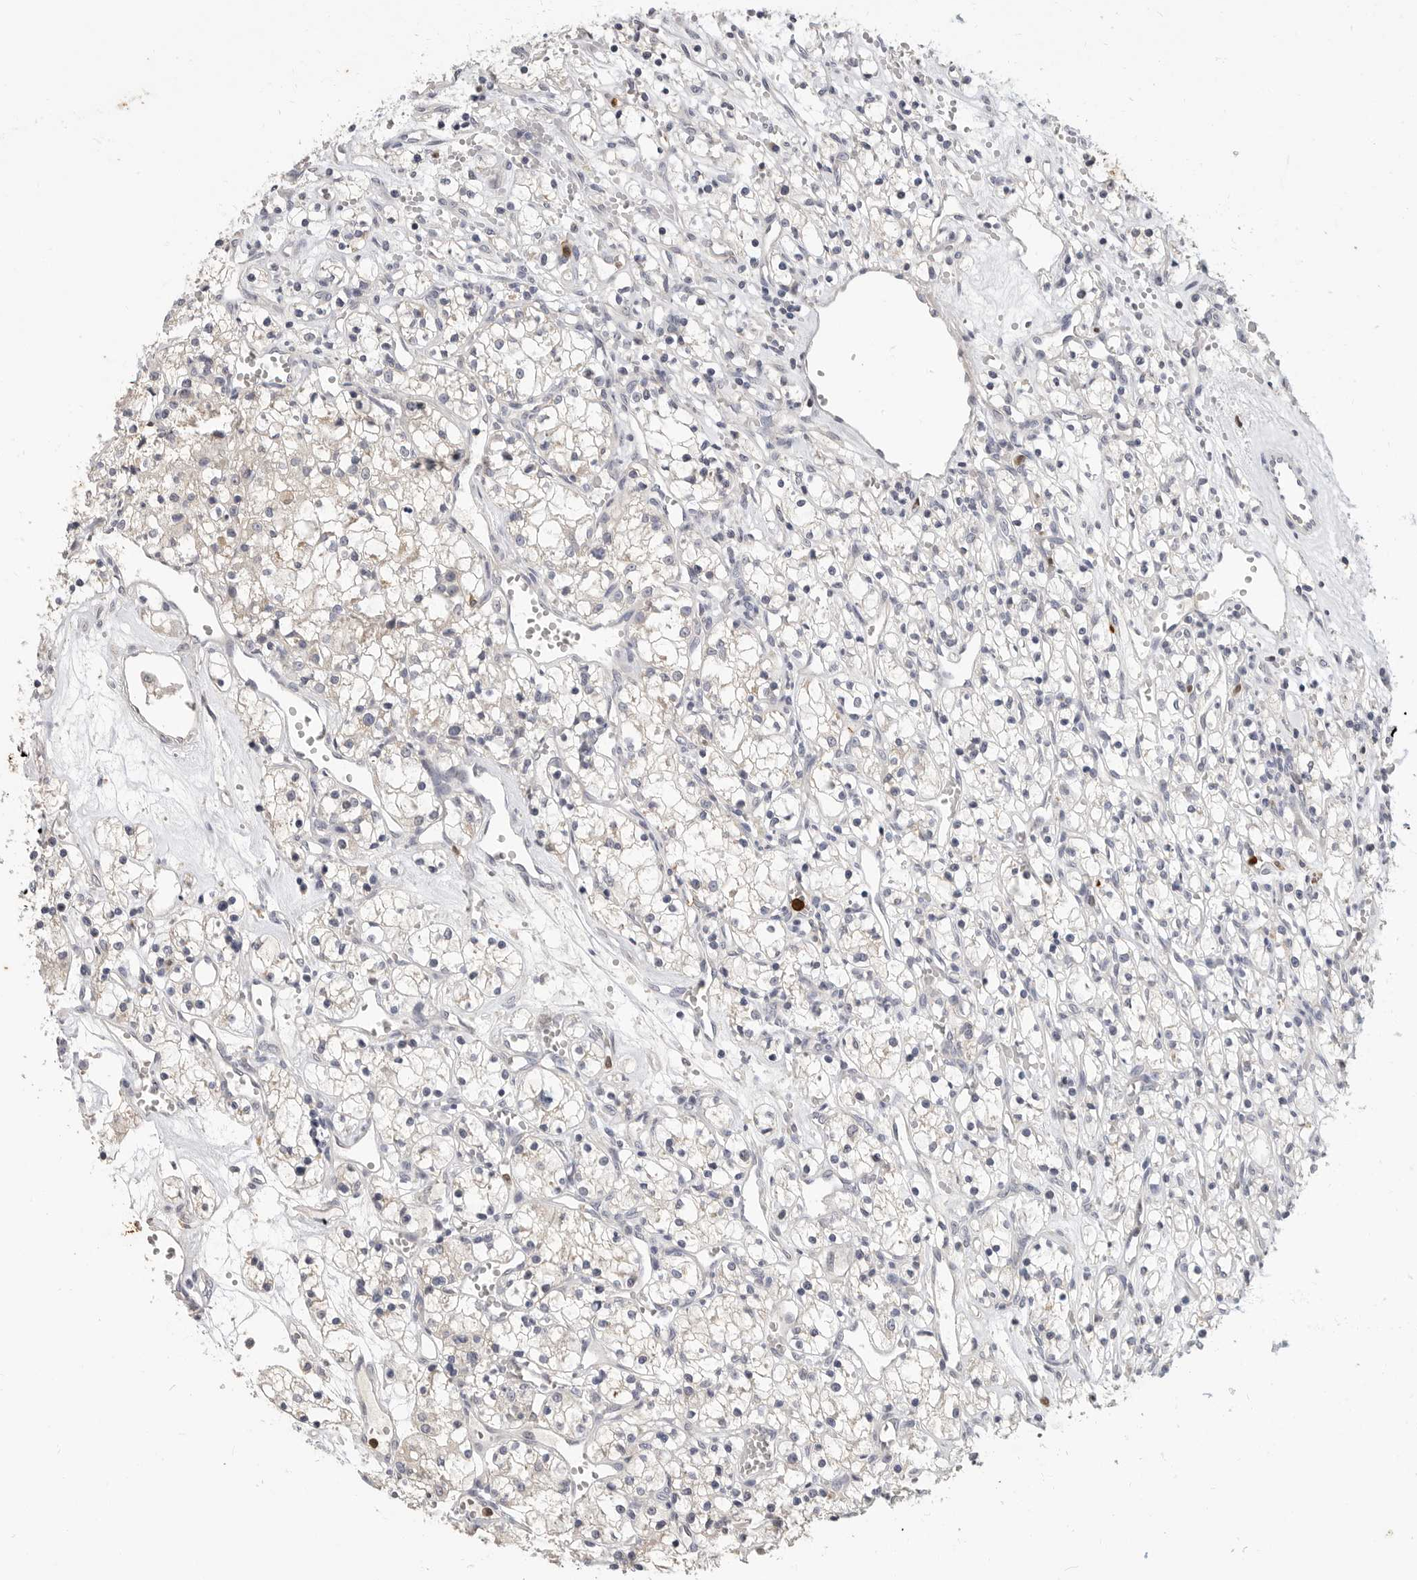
{"staining": {"intensity": "negative", "quantity": "none", "location": "none"}, "tissue": "renal cancer", "cell_type": "Tumor cells", "image_type": "cancer", "snomed": [{"axis": "morphology", "description": "Adenocarcinoma, NOS"}, {"axis": "topography", "description": "Kidney"}], "caption": "A high-resolution image shows immunohistochemistry (IHC) staining of renal cancer (adenocarcinoma), which shows no significant expression in tumor cells.", "gene": "LTBR", "patient": {"sex": "female", "age": 59}}